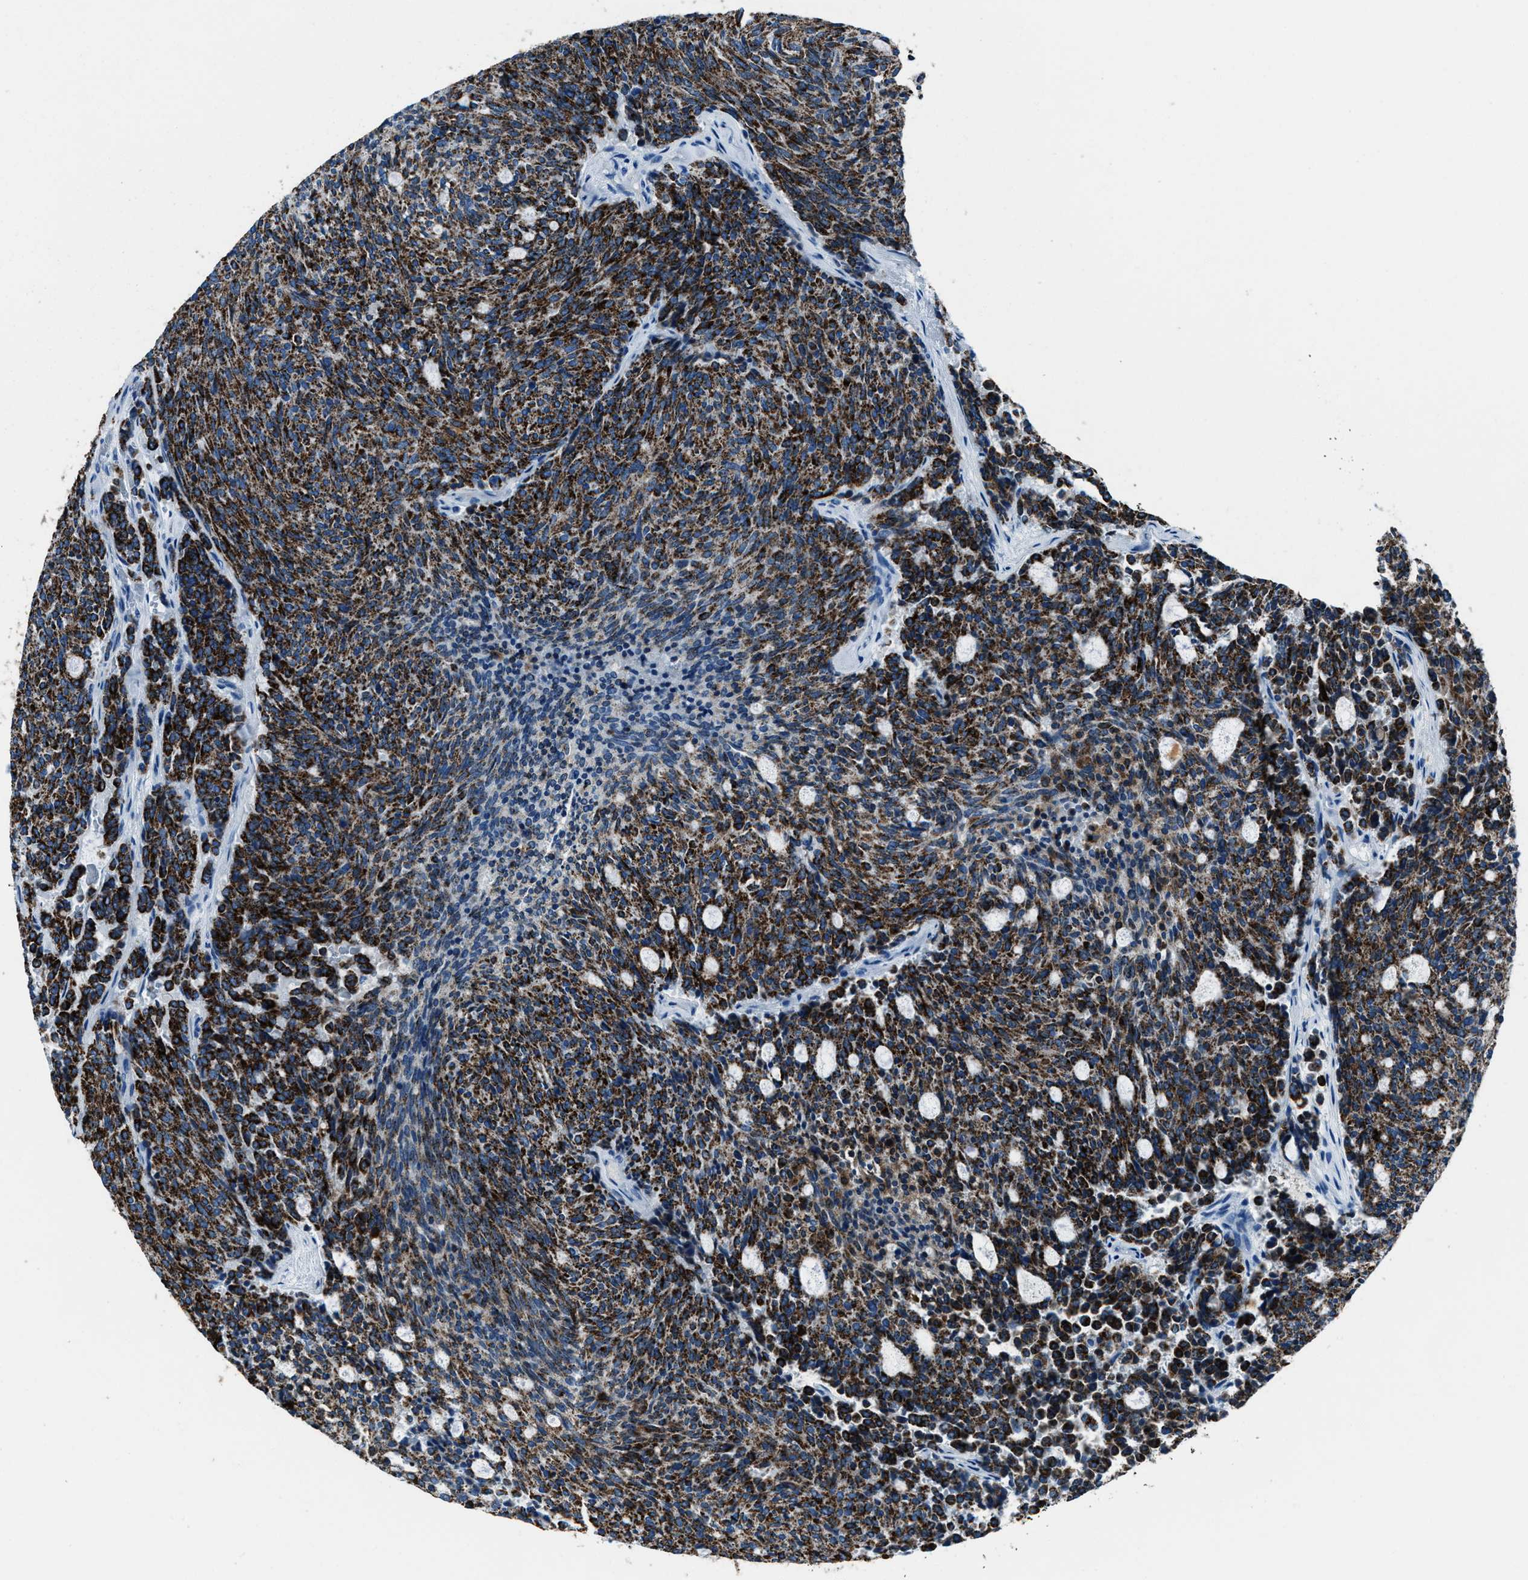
{"staining": {"intensity": "strong", "quantity": ">75%", "location": "cytoplasmic/membranous"}, "tissue": "carcinoid", "cell_type": "Tumor cells", "image_type": "cancer", "snomed": [{"axis": "morphology", "description": "Carcinoid, malignant, NOS"}, {"axis": "topography", "description": "Pancreas"}], "caption": "High-magnification brightfield microscopy of carcinoid stained with DAB (brown) and counterstained with hematoxylin (blue). tumor cells exhibit strong cytoplasmic/membranous staining is appreciated in about>75% of cells.", "gene": "AMACR", "patient": {"sex": "female", "age": 54}}